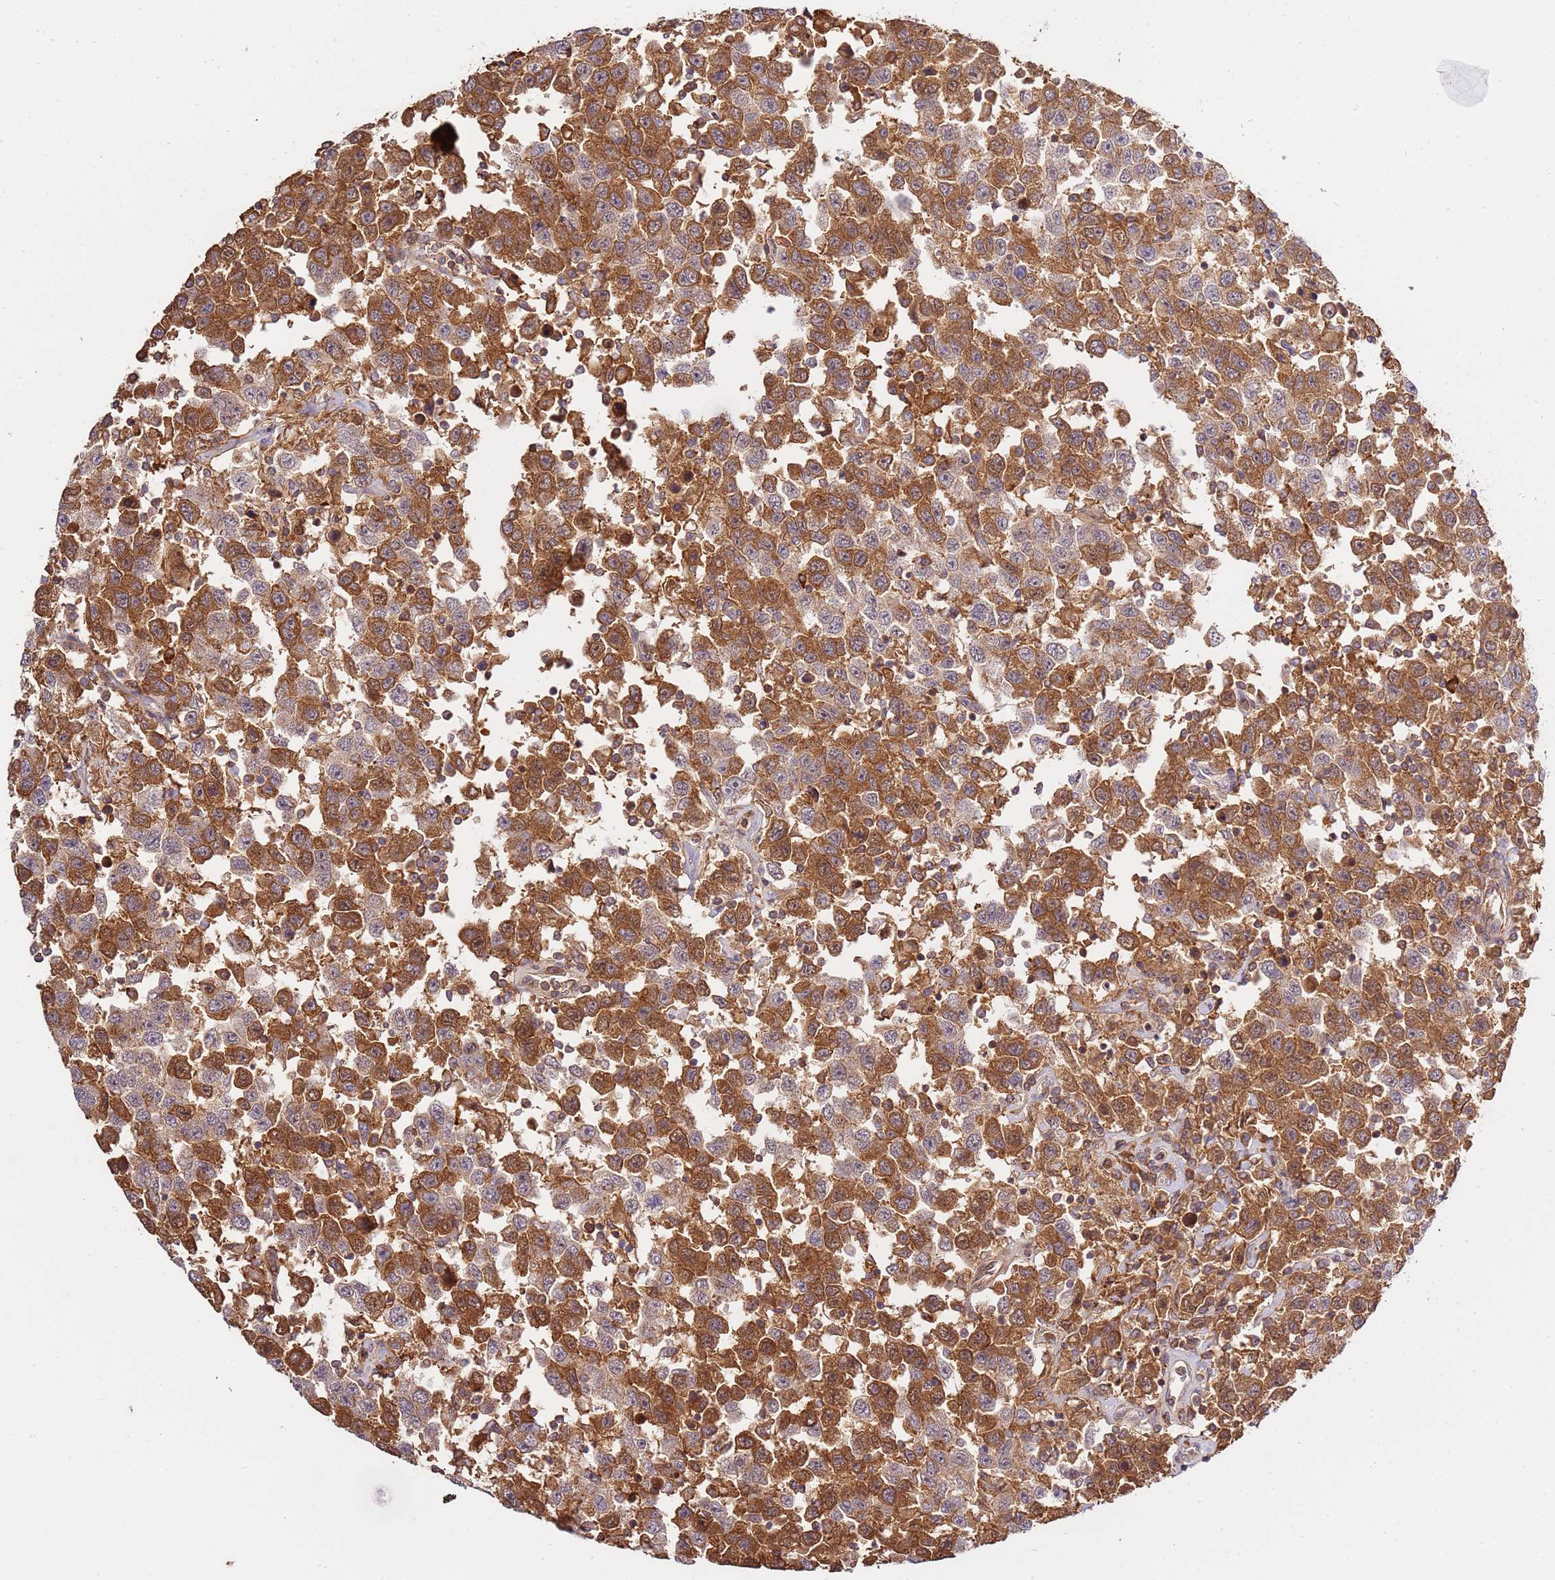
{"staining": {"intensity": "strong", "quantity": ">75%", "location": "cytoplasmic/membranous,nuclear"}, "tissue": "testis cancer", "cell_type": "Tumor cells", "image_type": "cancer", "snomed": [{"axis": "morphology", "description": "Seminoma, NOS"}, {"axis": "topography", "description": "Testis"}], "caption": "Protein staining by immunohistochemistry exhibits strong cytoplasmic/membranous and nuclear staining in about >75% of tumor cells in testis seminoma. (IHC, brightfield microscopy, high magnification).", "gene": "ZNF624", "patient": {"sex": "male", "age": 41}}